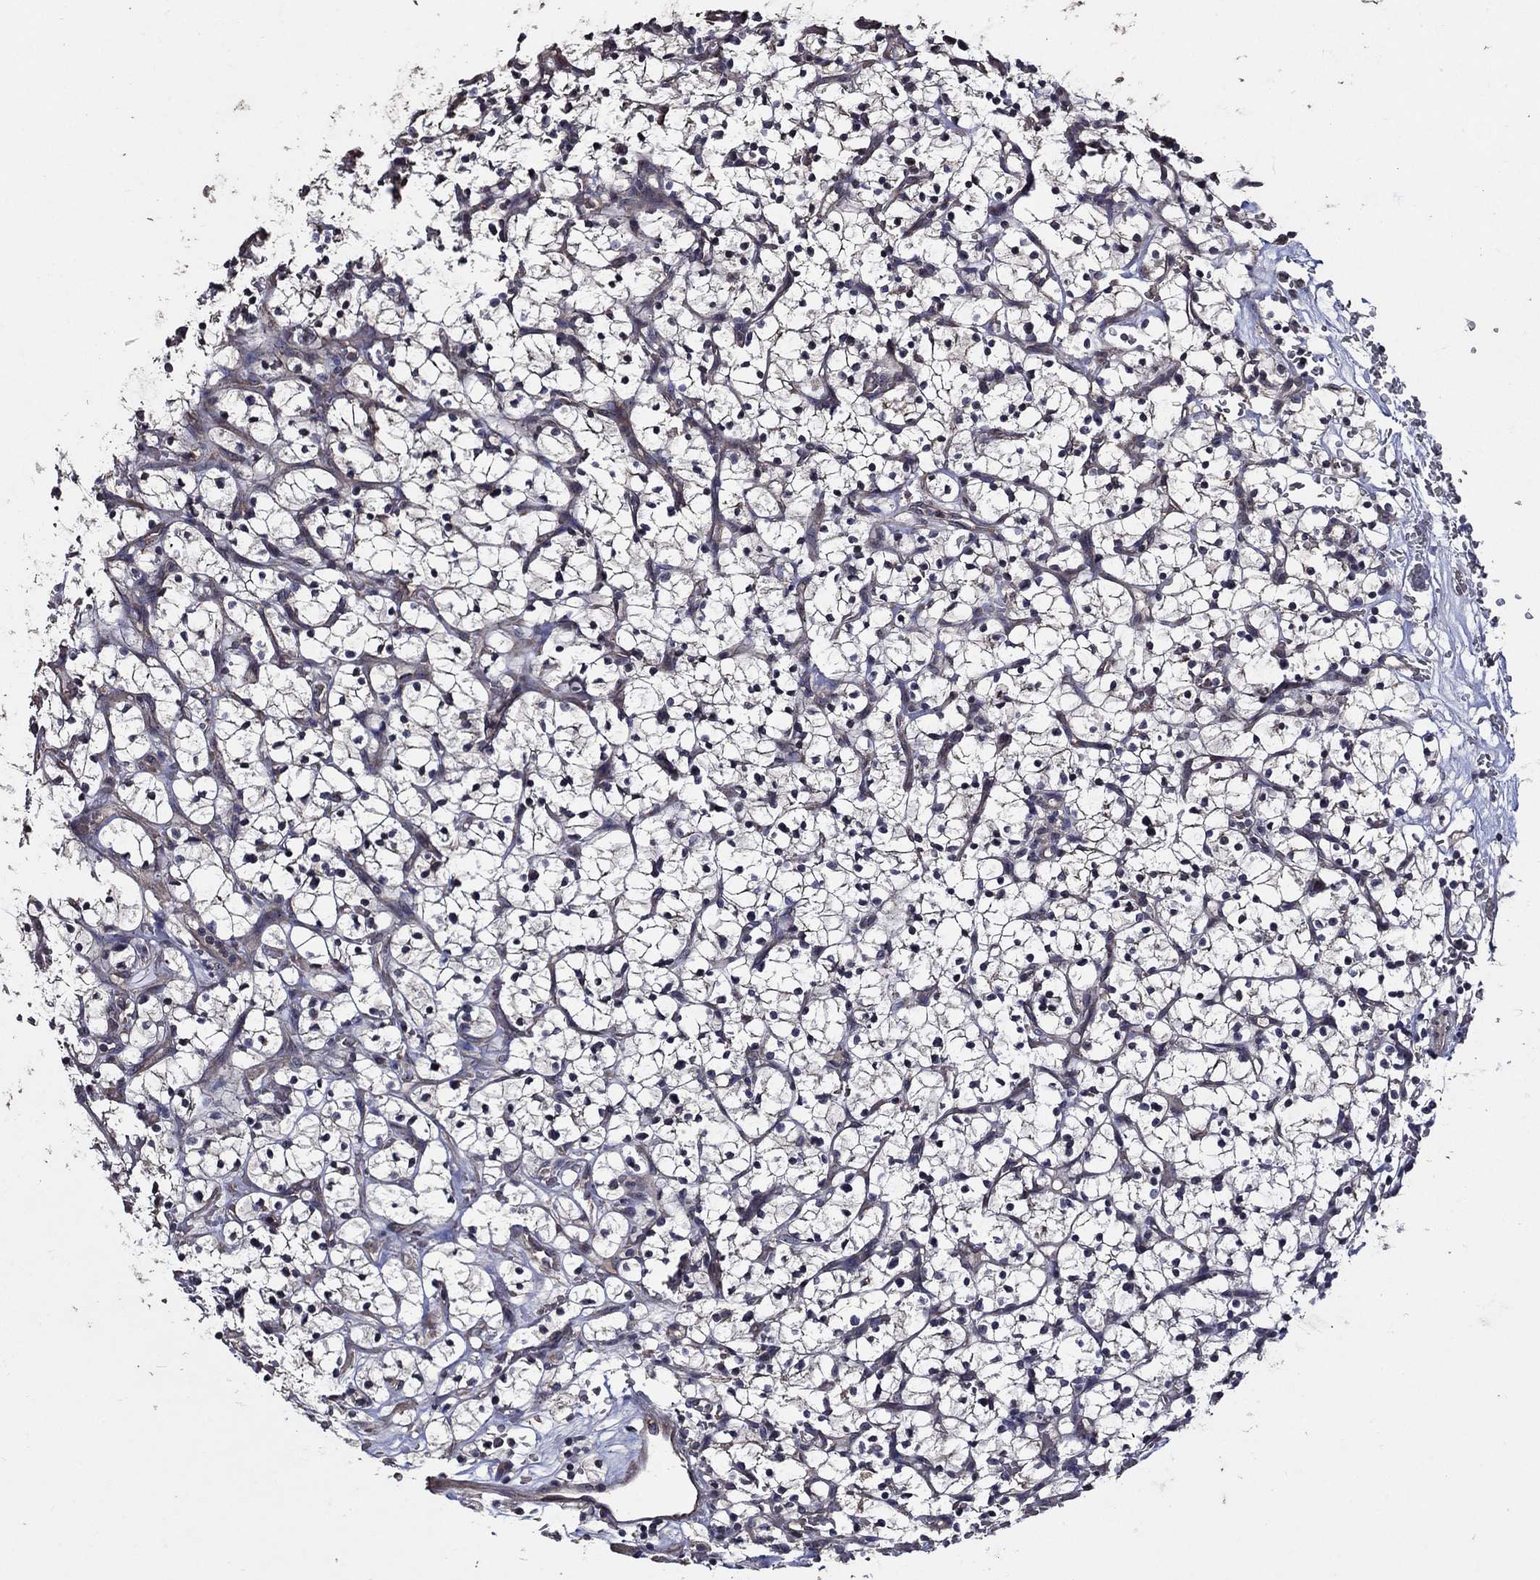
{"staining": {"intensity": "negative", "quantity": "none", "location": "none"}, "tissue": "renal cancer", "cell_type": "Tumor cells", "image_type": "cancer", "snomed": [{"axis": "morphology", "description": "Adenocarcinoma, NOS"}, {"axis": "topography", "description": "Kidney"}], "caption": "Tumor cells are negative for protein expression in human renal adenocarcinoma.", "gene": "HAP1", "patient": {"sex": "female", "age": 64}}